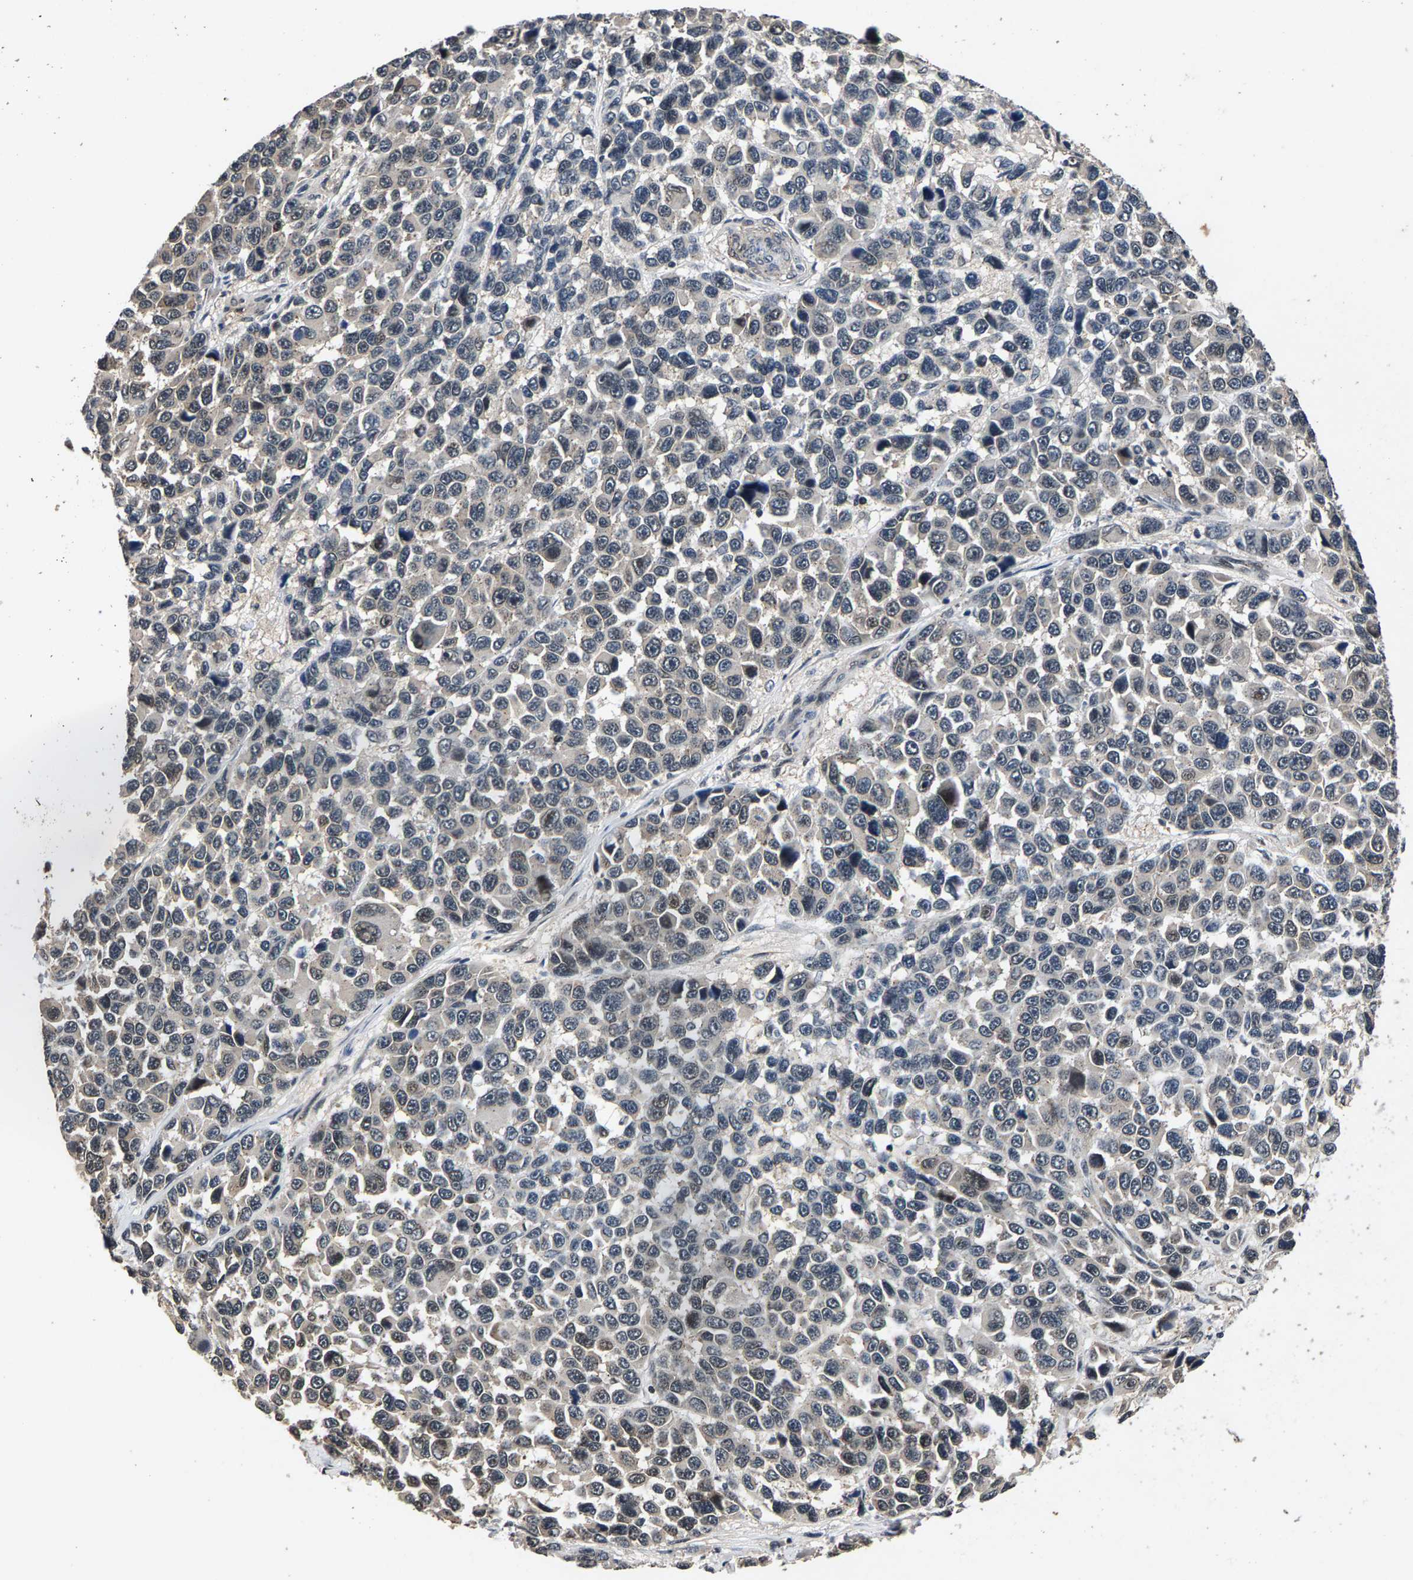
{"staining": {"intensity": "negative", "quantity": "none", "location": "none"}, "tissue": "melanoma", "cell_type": "Tumor cells", "image_type": "cancer", "snomed": [{"axis": "morphology", "description": "Malignant melanoma, NOS"}, {"axis": "topography", "description": "Skin"}], "caption": "Melanoma was stained to show a protein in brown. There is no significant staining in tumor cells.", "gene": "RBM33", "patient": {"sex": "male", "age": 53}}